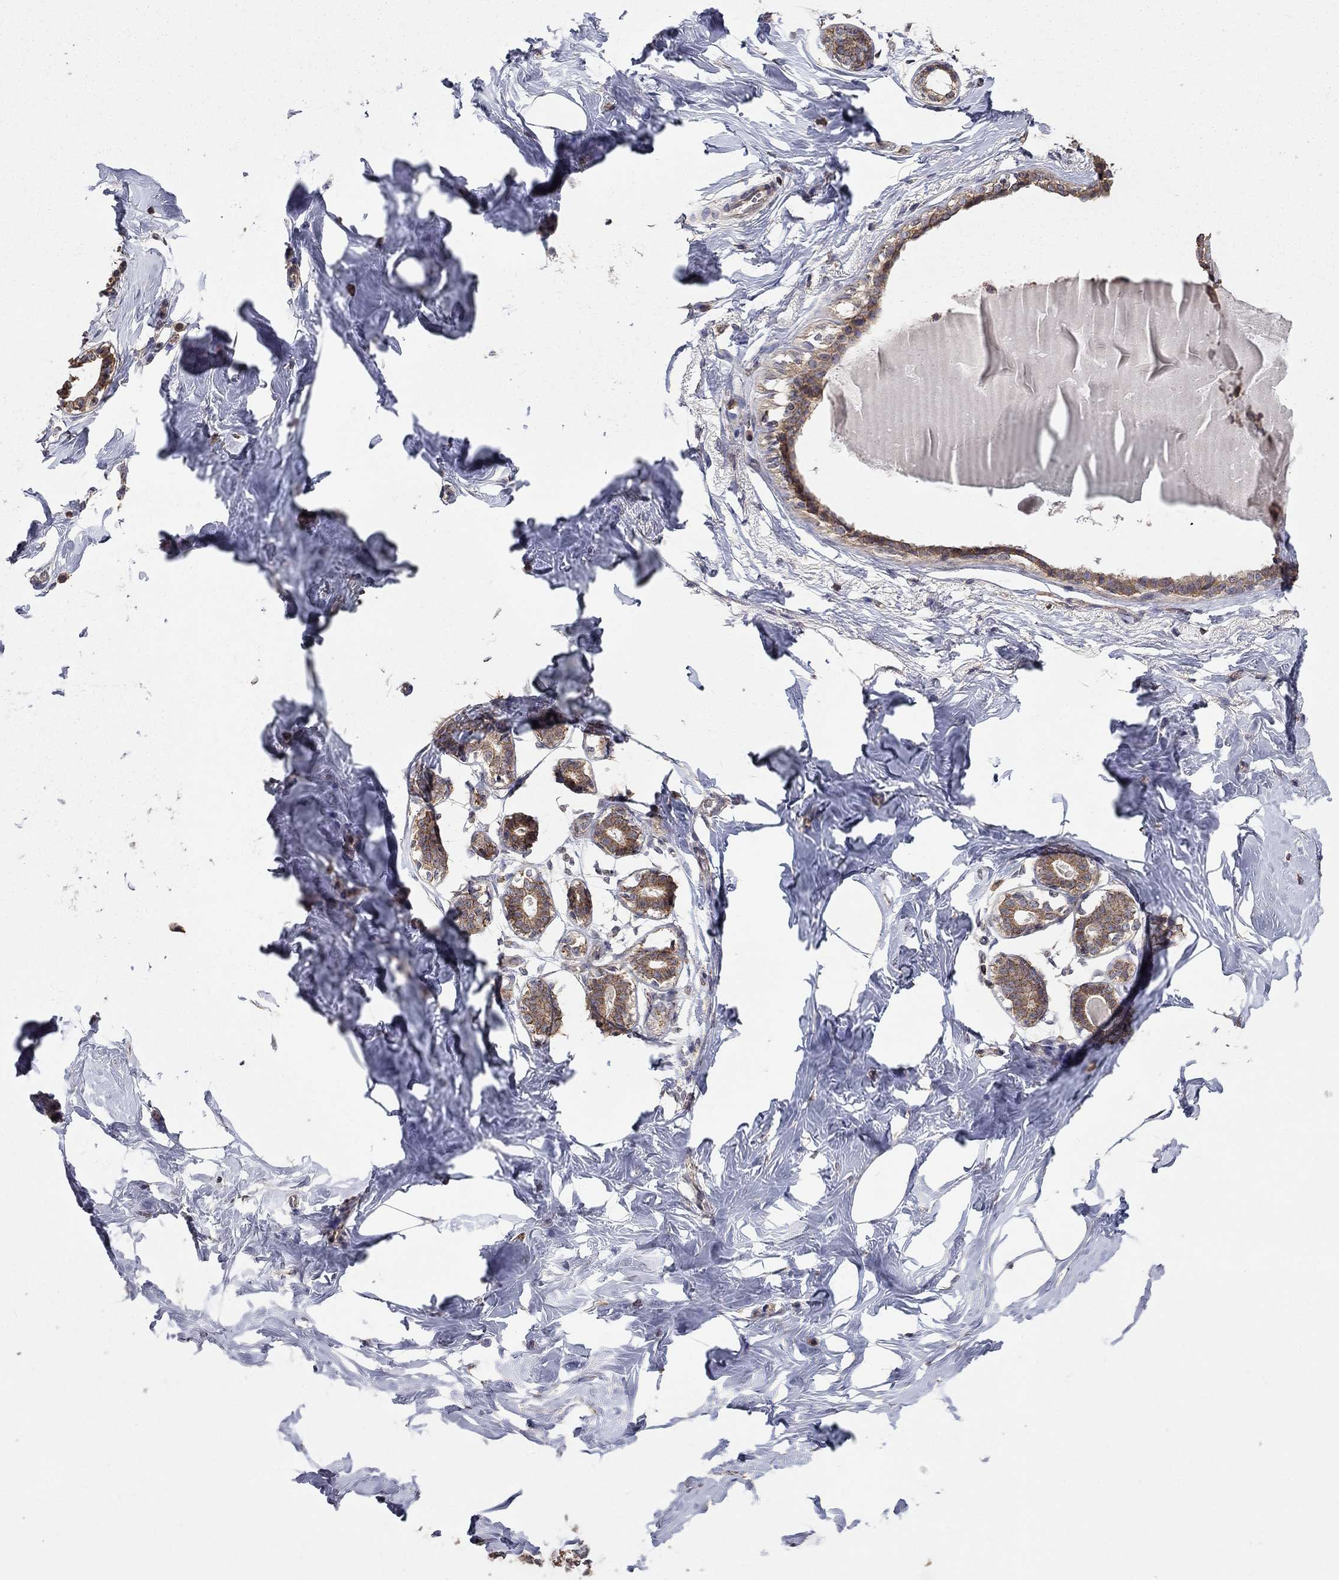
{"staining": {"intensity": "negative", "quantity": "none", "location": "none"}, "tissue": "breast", "cell_type": "Adipocytes", "image_type": "normal", "snomed": [{"axis": "morphology", "description": "Normal tissue, NOS"}, {"axis": "morphology", "description": "Lobular carcinoma, in situ"}, {"axis": "topography", "description": "Breast"}], "caption": "The micrograph displays no staining of adipocytes in unremarkable breast. (DAB (3,3'-diaminobenzidine) immunohistochemistry (IHC) visualized using brightfield microscopy, high magnification).", "gene": "ANKRA2", "patient": {"sex": "female", "age": 35}}